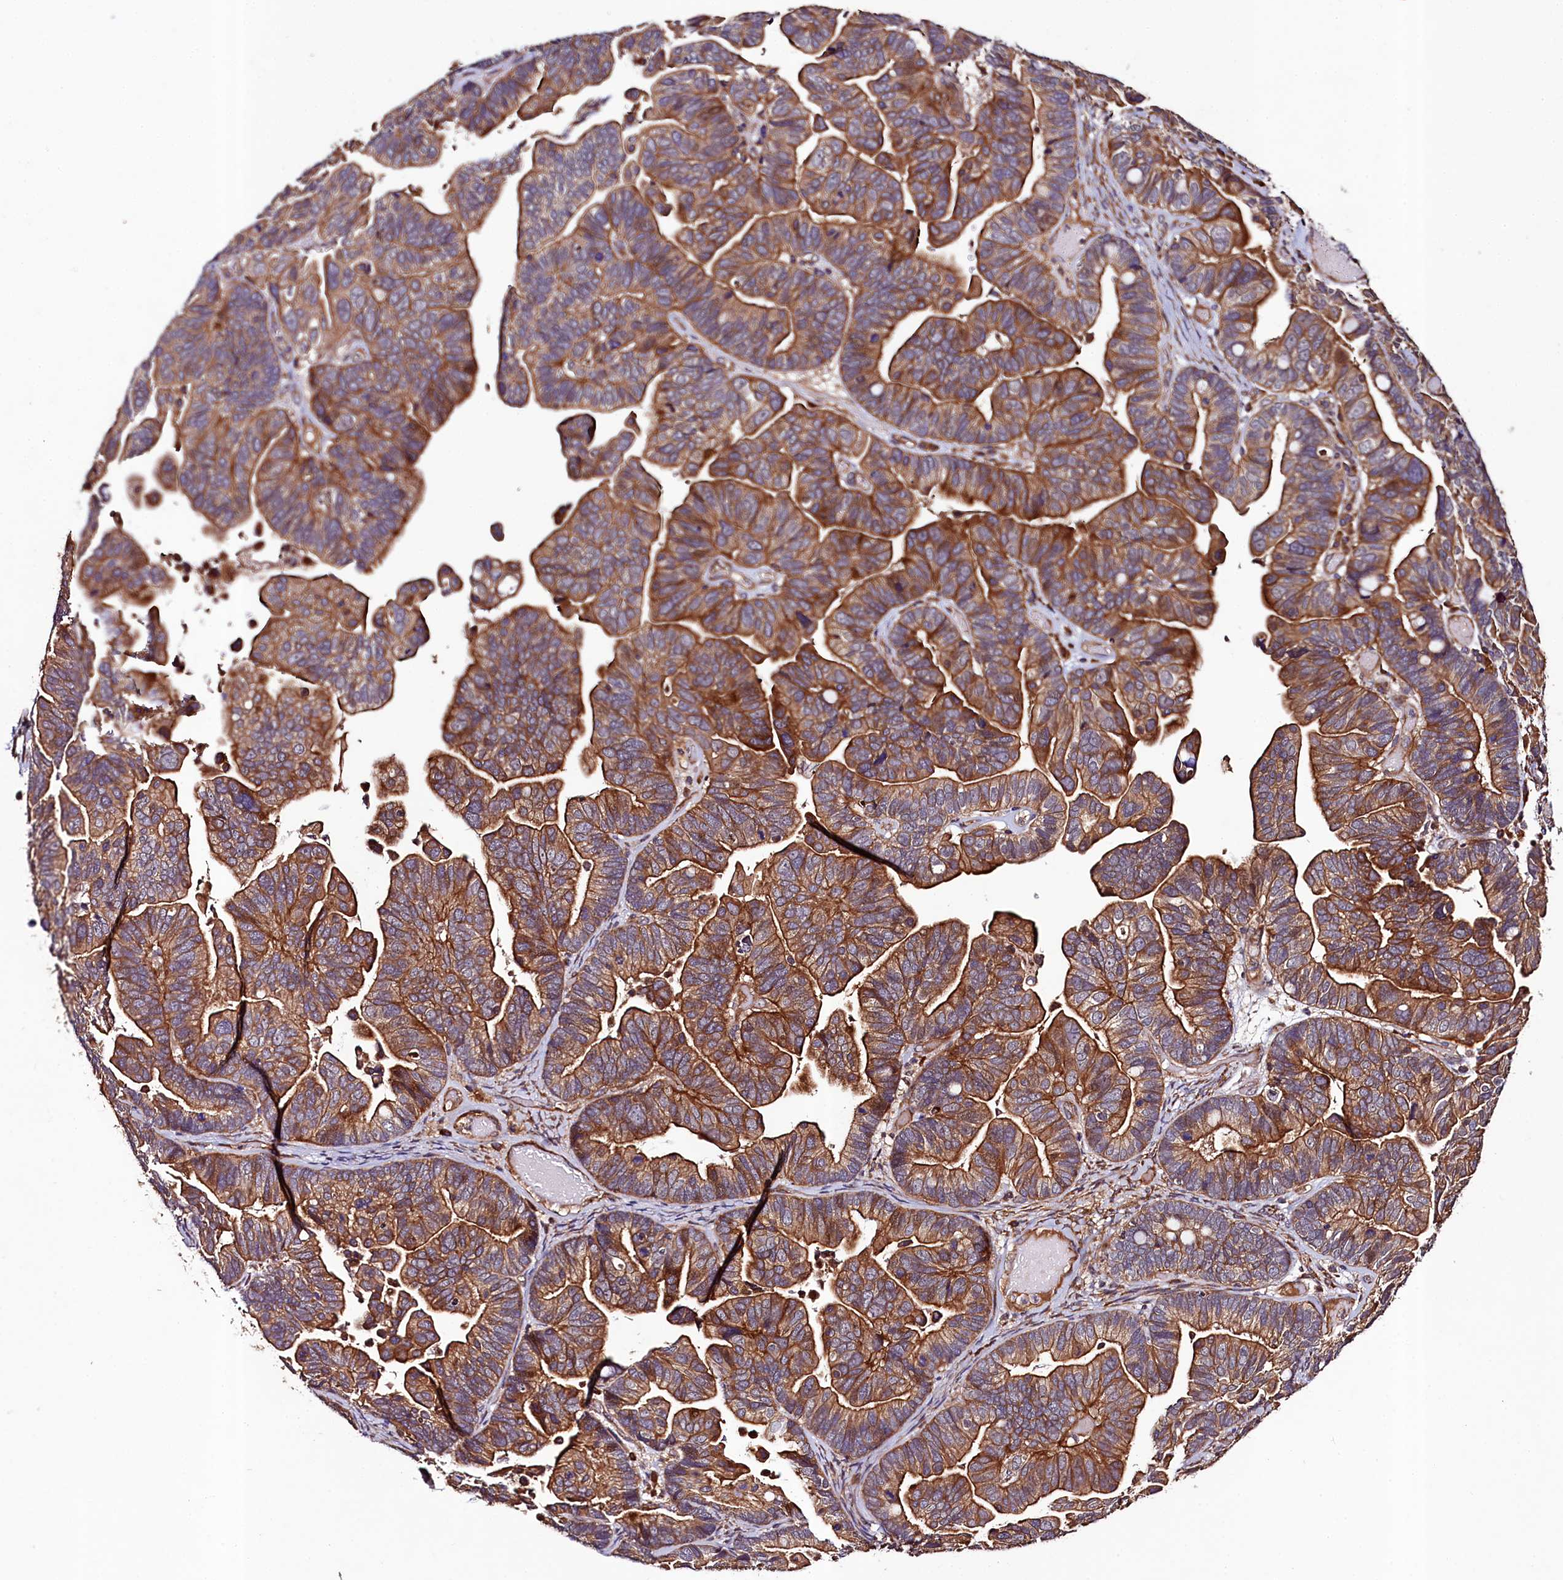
{"staining": {"intensity": "moderate", "quantity": ">75%", "location": "cytoplasmic/membranous"}, "tissue": "ovarian cancer", "cell_type": "Tumor cells", "image_type": "cancer", "snomed": [{"axis": "morphology", "description": "Cystadenocarcinoma, serous, NOS"}, {"axis": "topography", "description": "Ovary"}], "caption": "The immunohistochemical stain labels moderate cytoplasmic/membranous positivity in tumor cells of ovarian serous cystadenocarcinoma tissue. The staining was performed using DAB to visualize the protein expression in brown, while the nuclei were stained in blue with hematoxylin (Magnification: 20x).", "gene": "CCDC102A", "patient": {"sex": "female", "age": 56}}